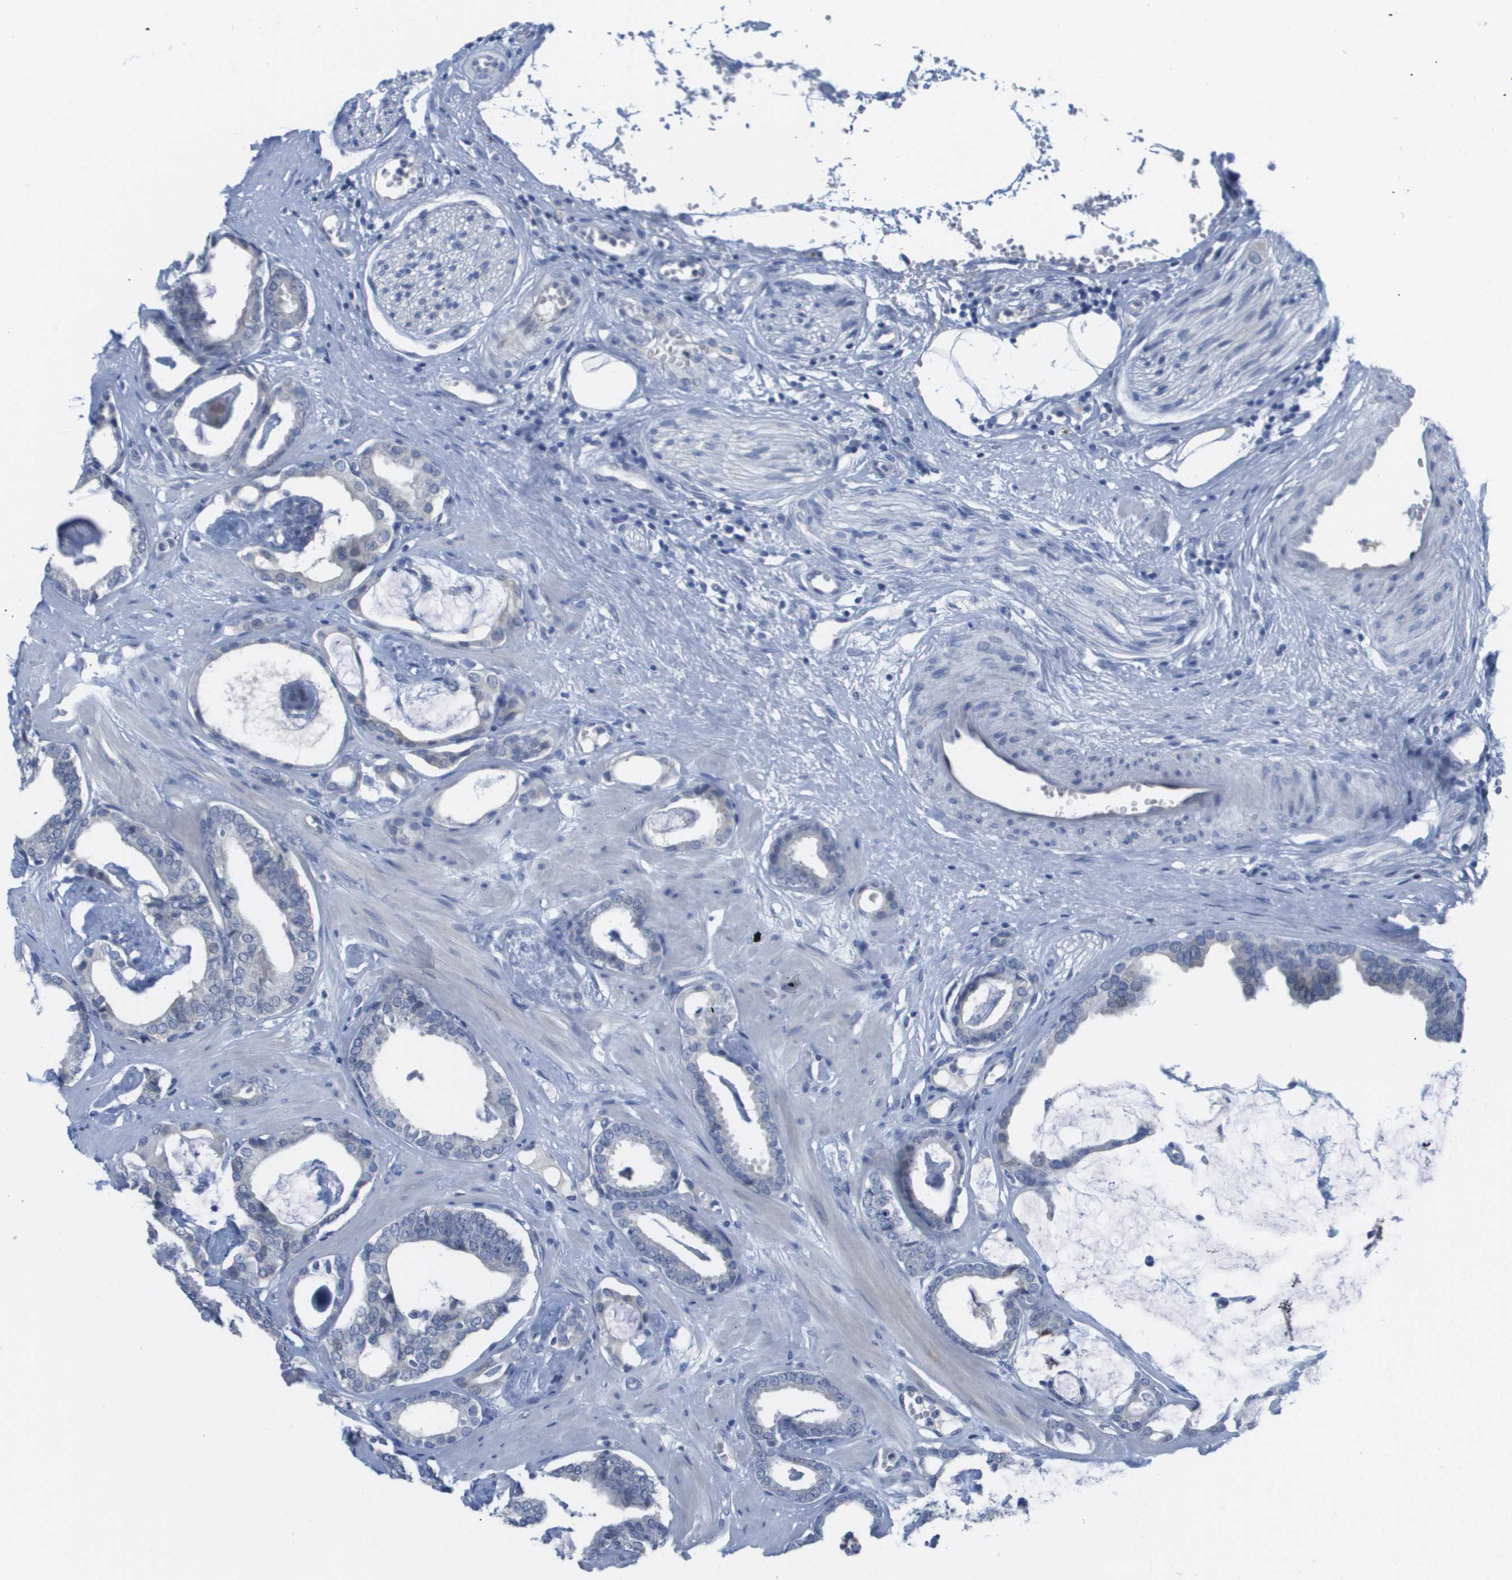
{"staining": {"intensity": "negative", "quantity": "none", "location": "none"}, "tissue": "prostate cancer", "cell_type": "Tumor cells", "image_type": "cancer", "snomed": [{"axis": "morphology", "description": "Adenocarcinoma, Low grade"}, {"axis": "topography", "description": "Prostate"}], "caption": "High magnification brightfield microscopy of prostate adenocarcinoma (low-grade) stained with DAB (brown) and counterstained with hematoxylin (blue): tumor cells show no significant staining.", "gene": "PDE4A", "patient": {"sex": "male", "age": 53}}